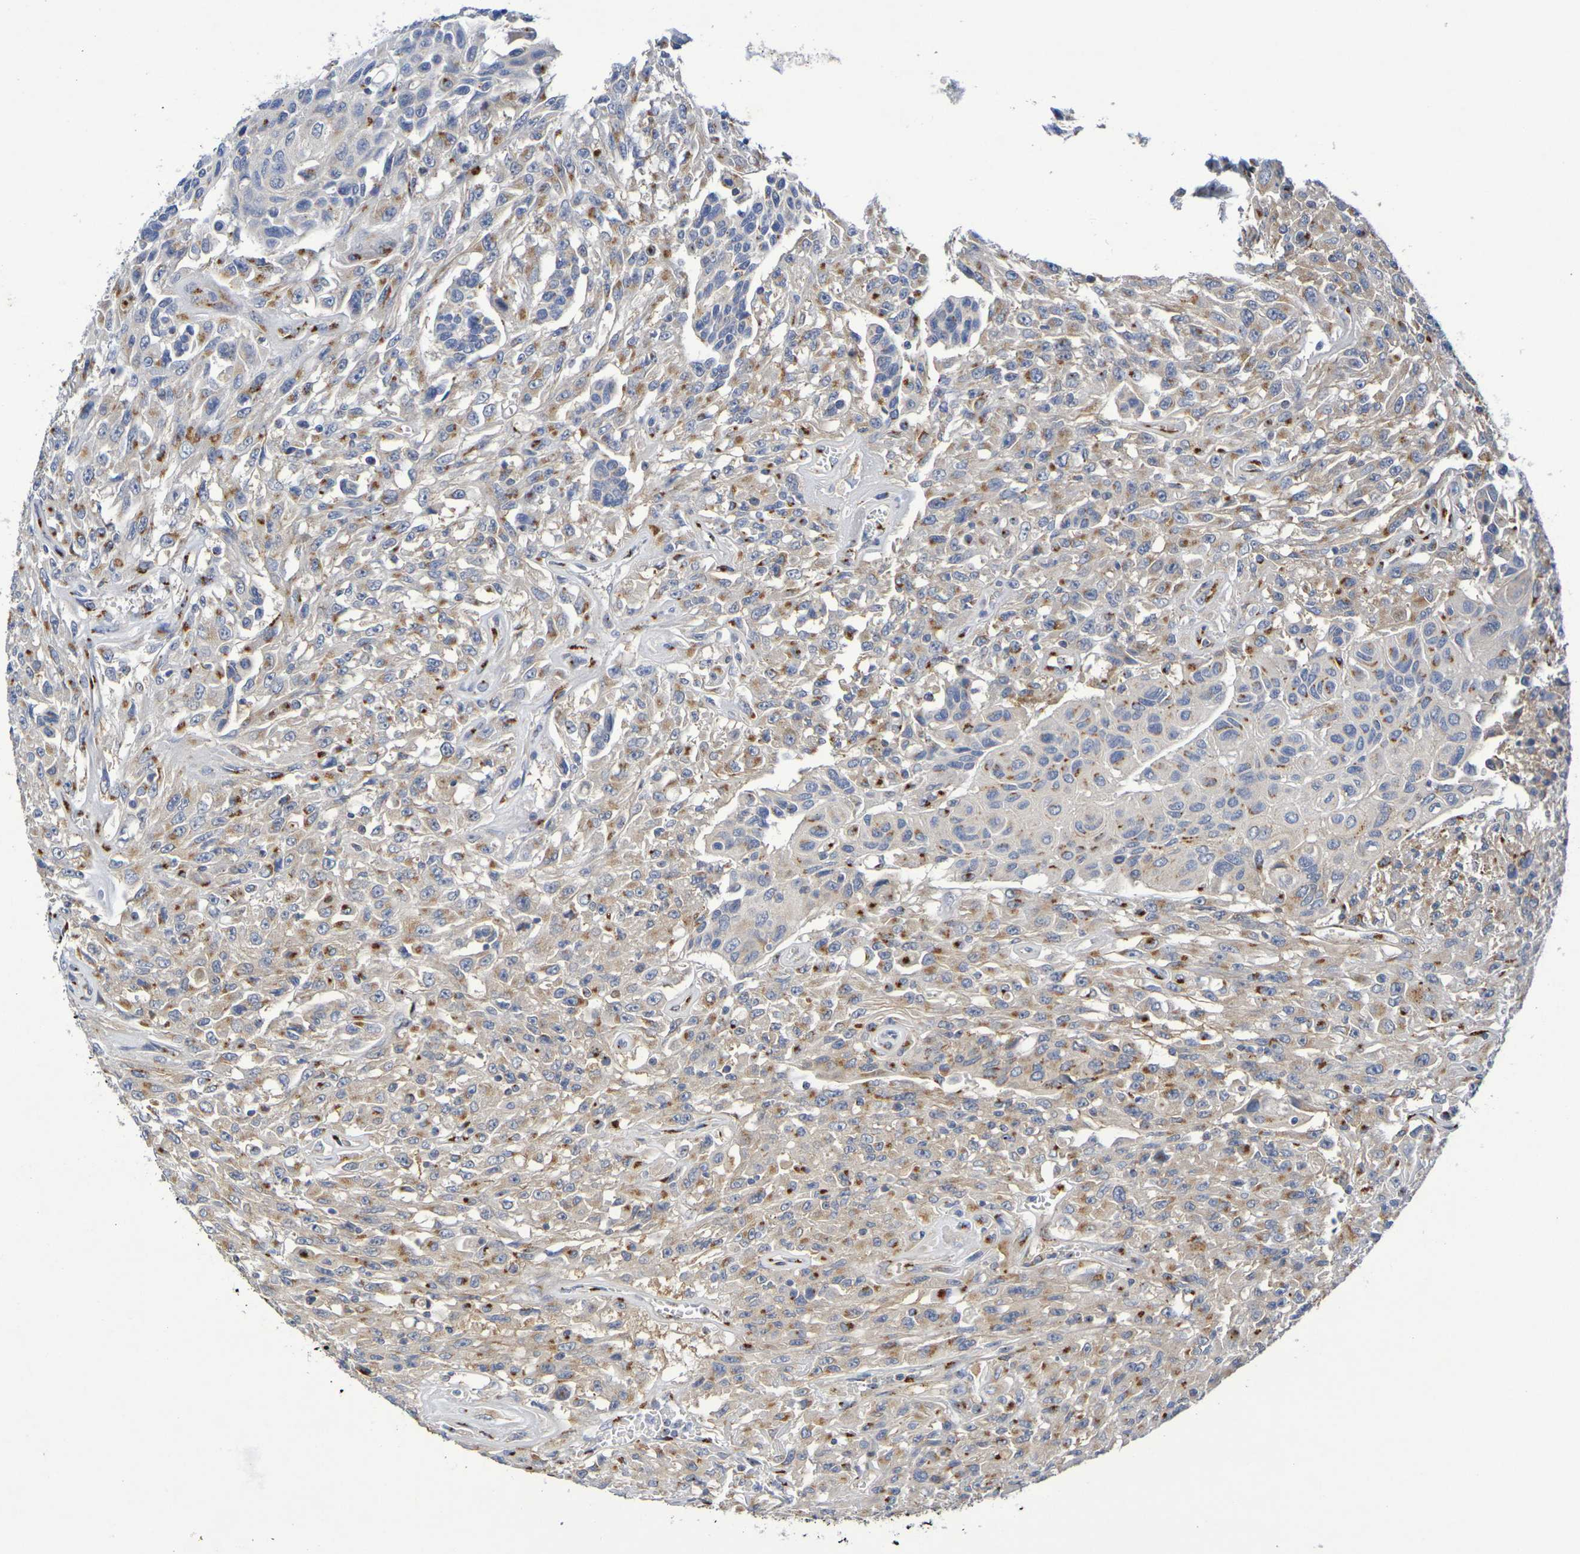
{"staining": {"intensity": "moderate", "quantity": "25%-75%", "location": "cytoplasmic/membranous"}, "tissue": "urothelial cancer", "cell_type": "Tumor cells", "image_type": "cancer", "snomed": [{"axis": "morphology", "description": "Urothelial carcinoma, High grade"}, {"axis": "topography", "description": "Urinary bladder"}], "caption": "Brown immunohistochemical staining in human urothelial cancer displays moderate cytoplasmic/membranous staining in approximately 25%-75% of tumor cells.", "gene": "DCP2", "patient": {"sex": "male", "age": 66}}